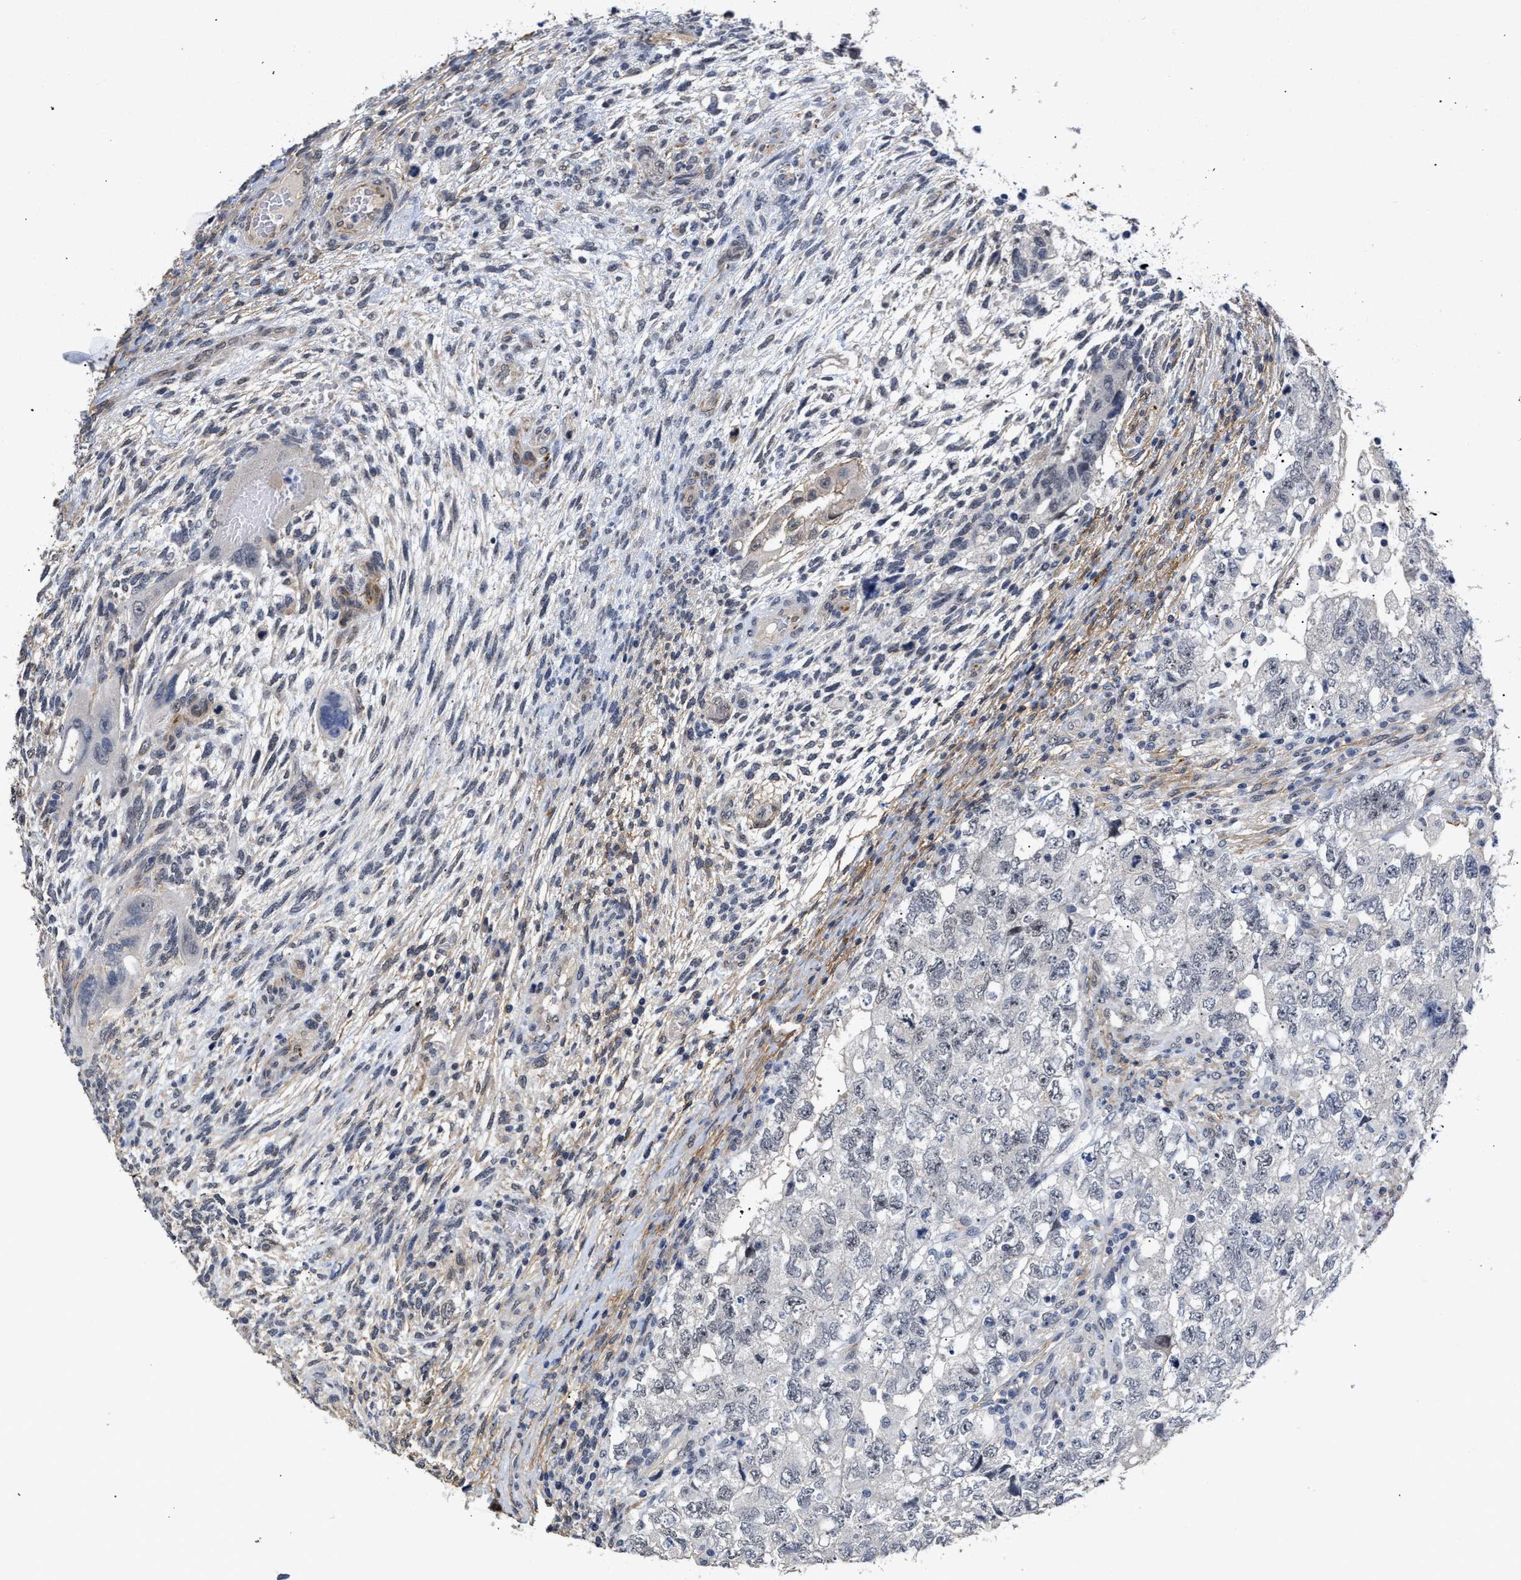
{"staining": {"intensity": "negative", "quantity": "none", "location": "none"}, "tissue": "testis cancer", "cell_type": "Tumor cells", "image_type": "cancer", "snomed": [{"axis": "morphology", "description": "Carcinoma, Embryonal, NOS"}, {"axis": "topography", "description": "Testis"}], "caption": "This is an immunohistochemistry (IHC) image of testis embryonal carcinoma. There is no positivity in tumor cells.", "gene": "AHNAK2", "patient": {"sex": "male", "age": 36}}